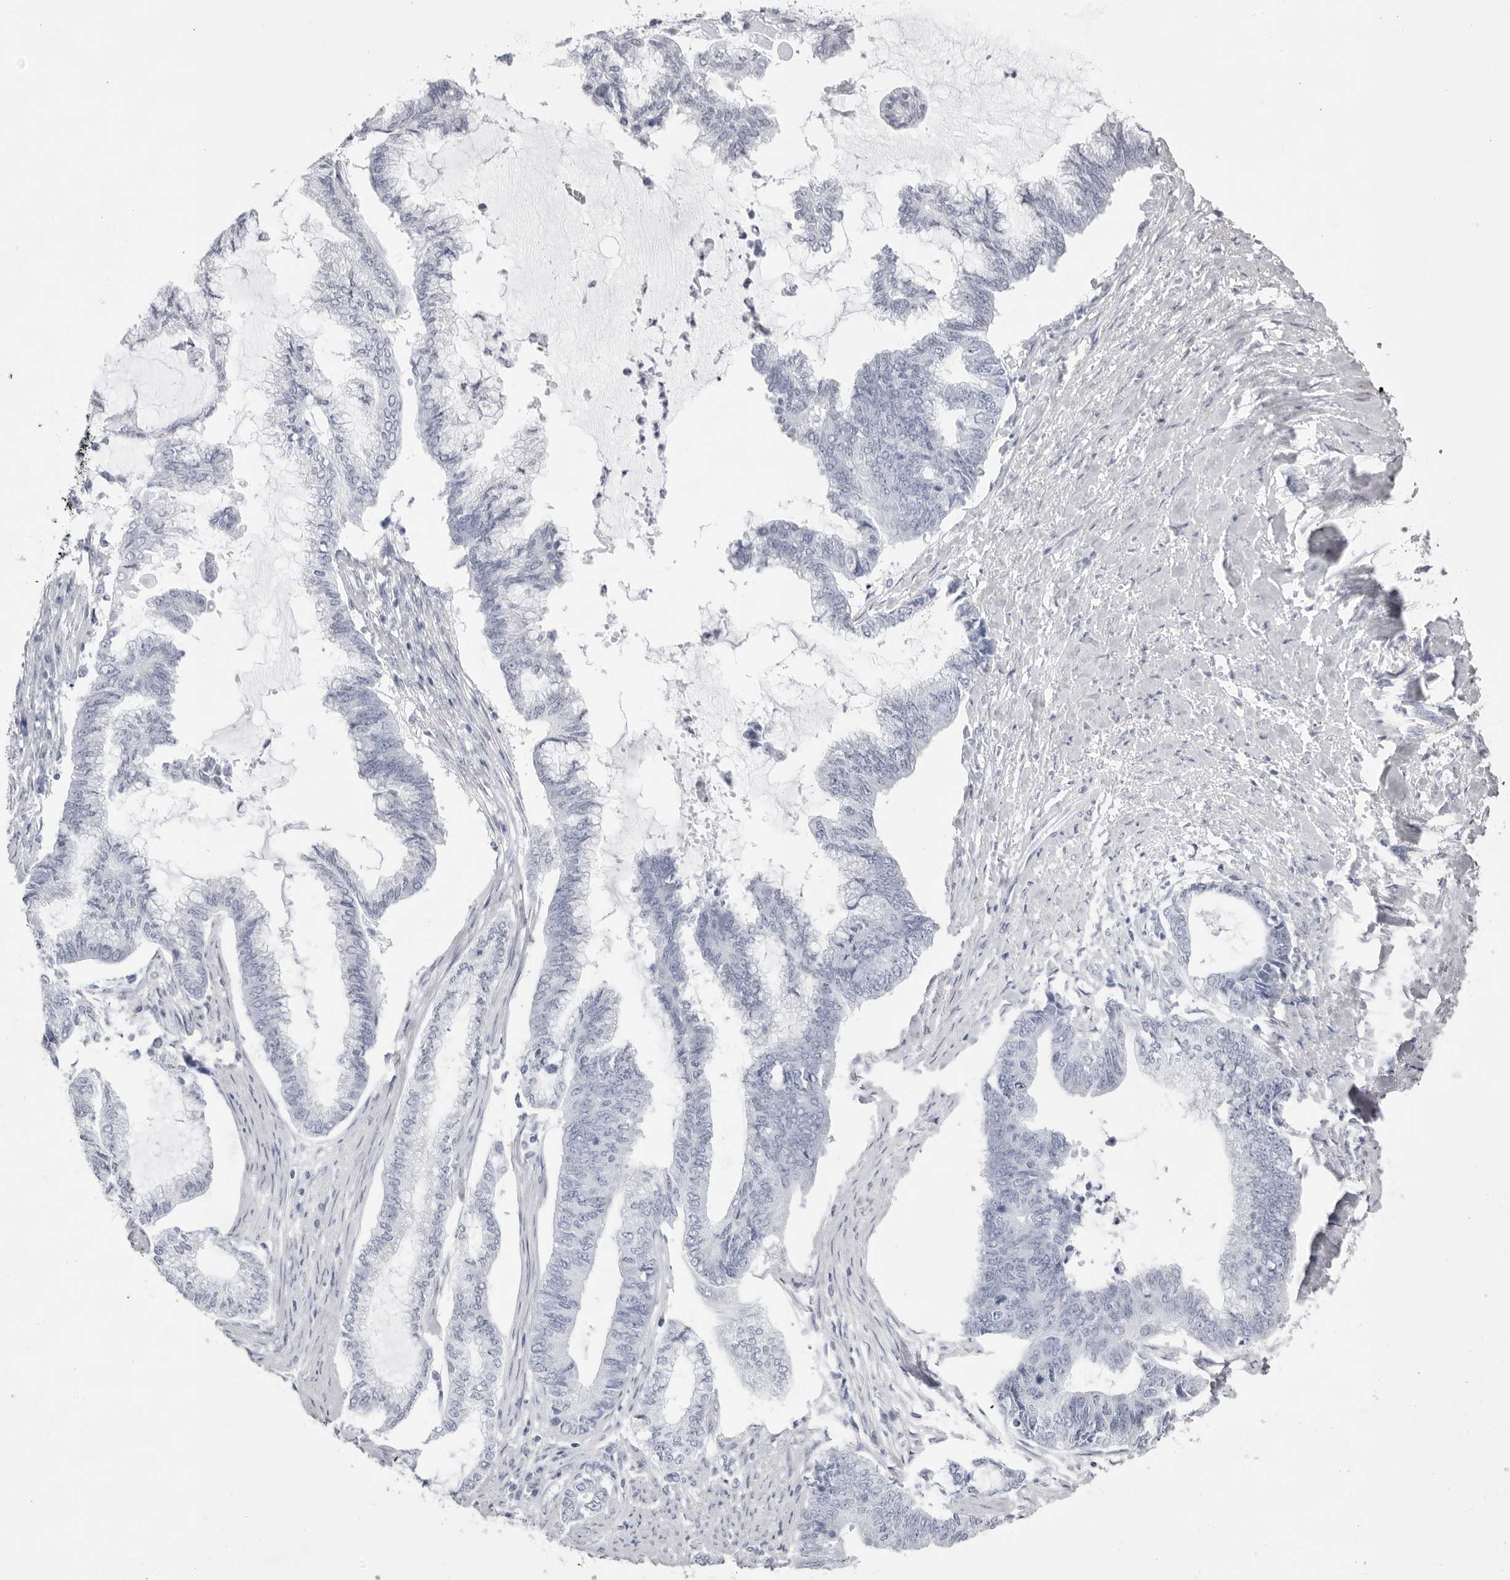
{"staining": {"intensity": "negative", "quantity": "none", "location": "none"}, "tissue": "endometrial cancer", "cell_type": "Tumor cells", "image_type": "cancer", "snomed": [{"axis": "morphology", "description": "Adenocarcinoma, NOS"}, {"axis": "topography", "description": "Endometrium"}], "caption": "Adenocarcinoma (endometrial) stained for a protein using immunohistochemistry shows no expression tumor cells.", "gene": "TMOD4", "patient": {"sex": "female", "age": 86}}